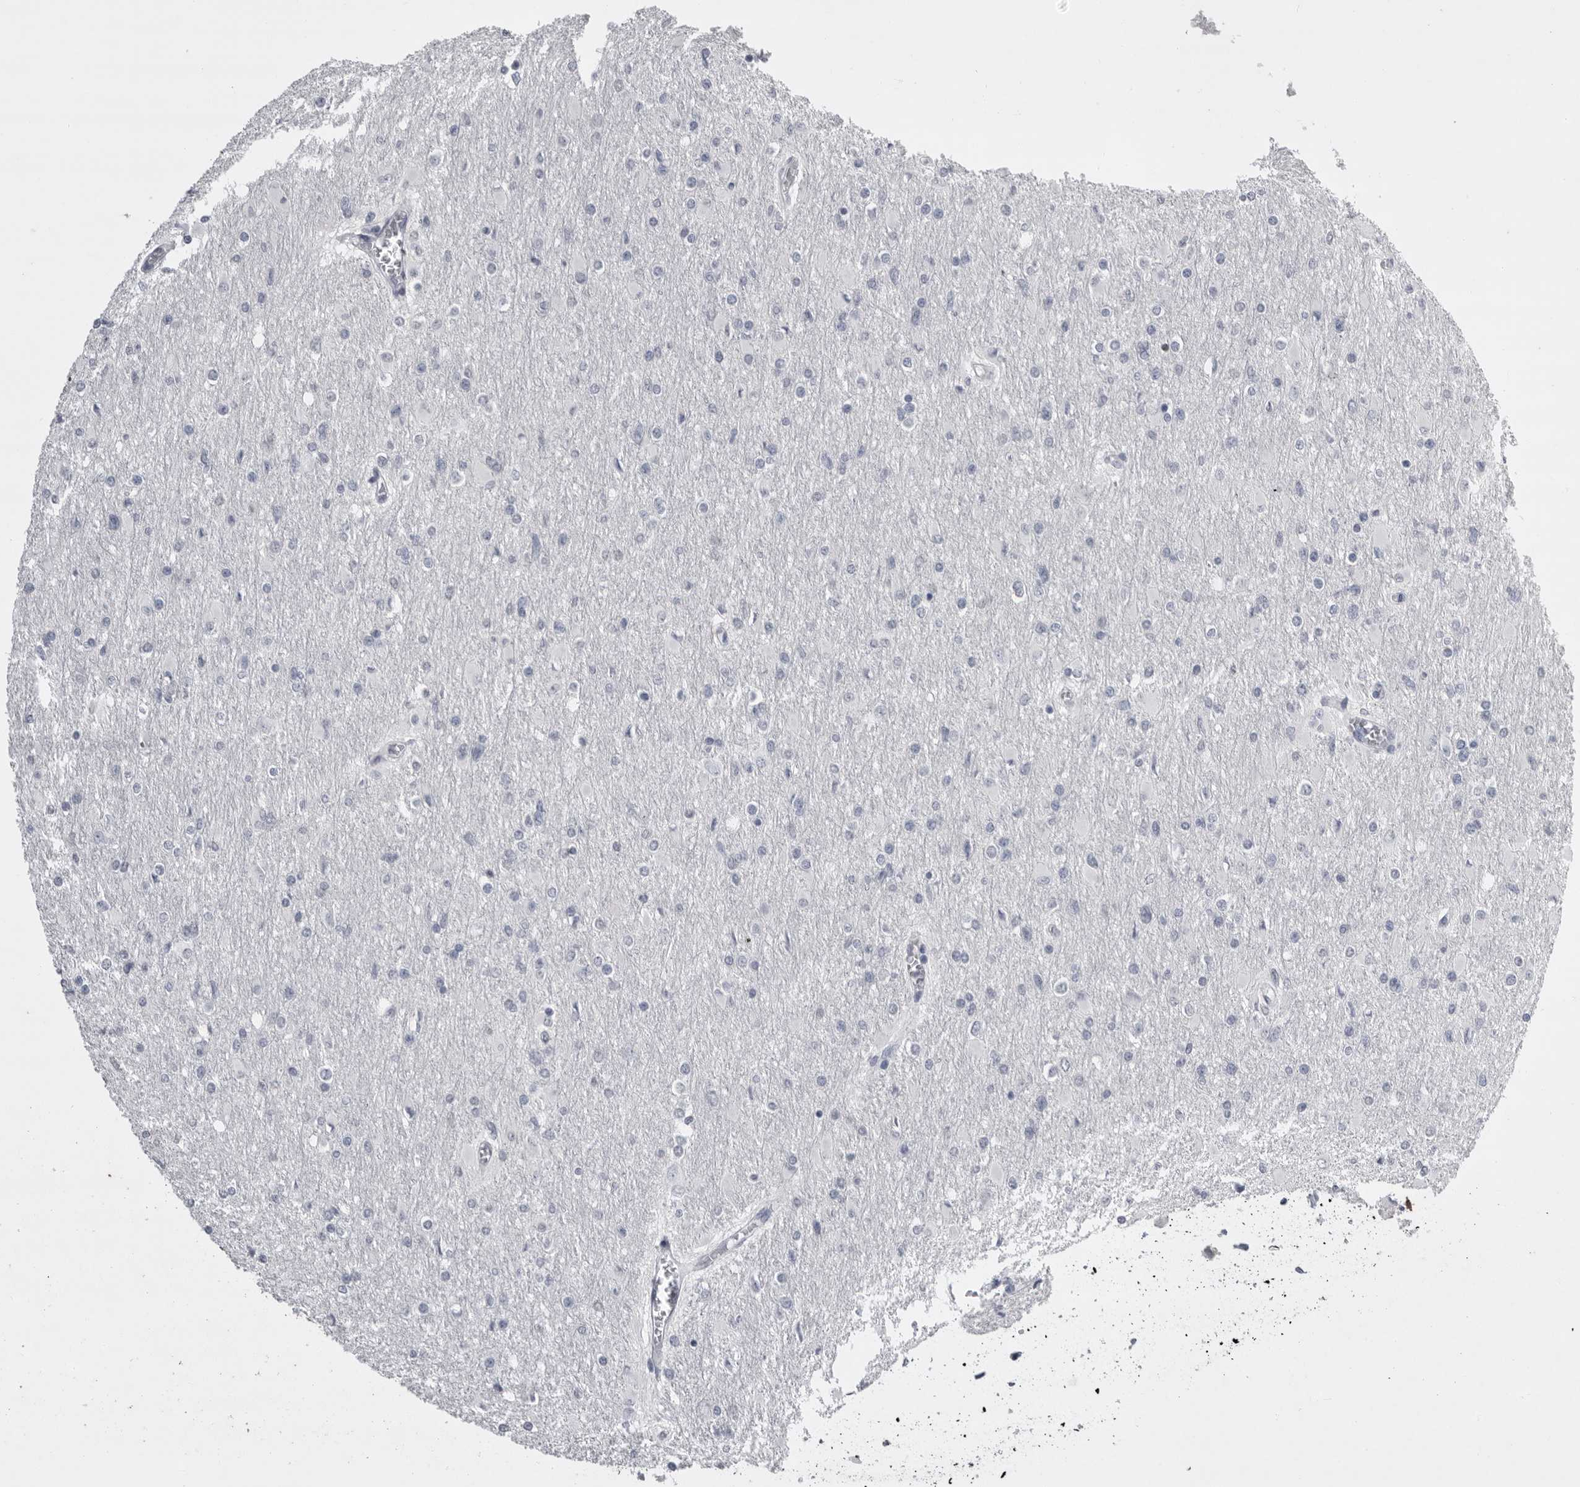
{"staining": {"intensity": "negative", "quantity": "none", "location": "none"}, "tissue": "glioma", "cell_type": "Tumor cells", "image_type": "cancer", "snomed": [{"axis": "morphology", "description": "Glioma, malignant, High grade"}, {"axis": "topography", "description": "Cerebral cortex"}], "caption": "Protein analysis of malignant high-grade glioma reveals no significant expression in tumor cells.", "gene": "GNLY", "patient": {"sex": "female", "age": 36}}